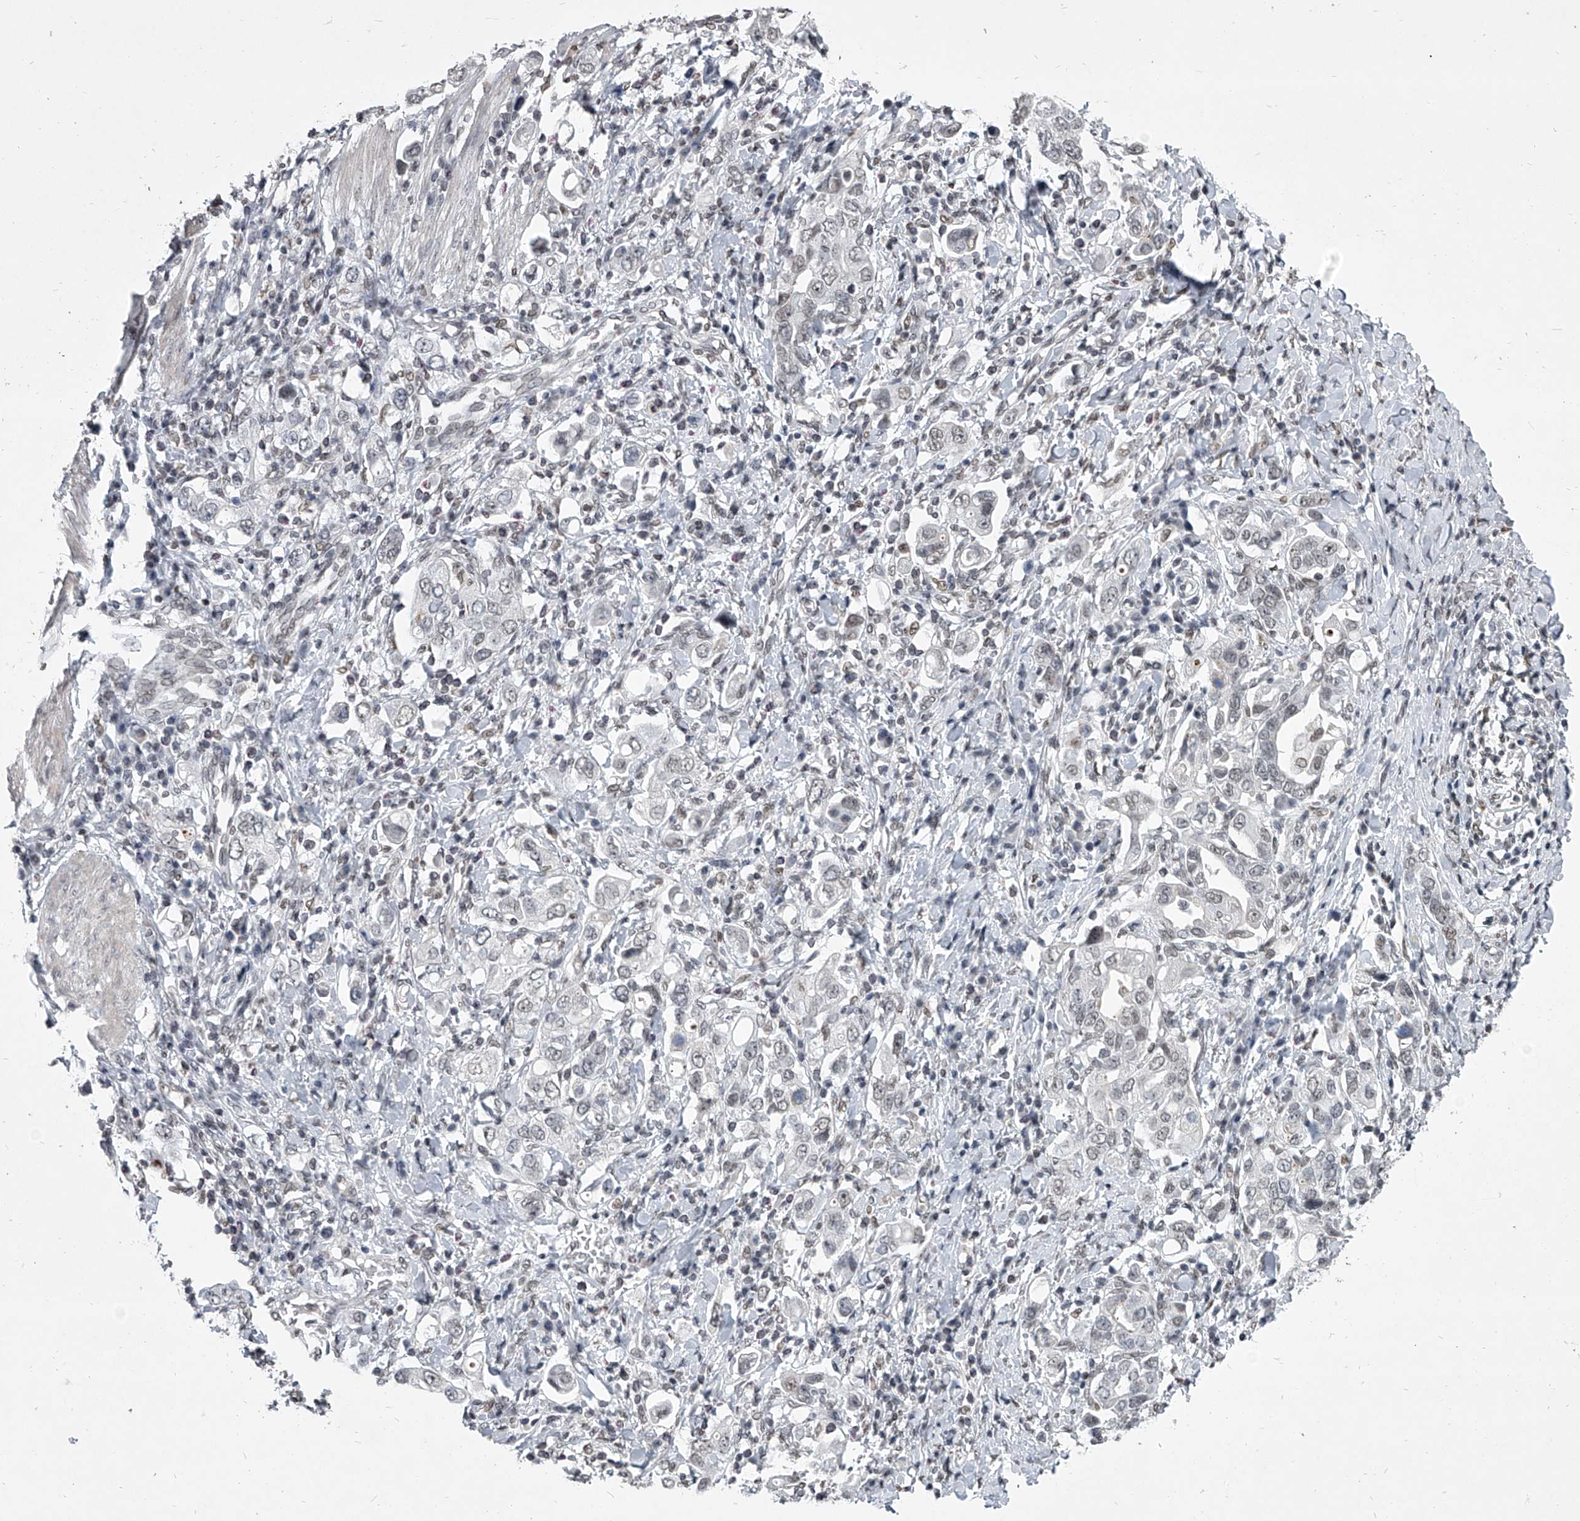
{"staining": {"intensity": "negative", "quantity": "none", "location": "none"}, "tissue": "stomach cancer", "cell_type": "Tumor cells", "image_type": "cancer", "snomed": [{"axis": "morphology", "description": "Adenocarcinoma, NOS"}, {"axis": "topography", "description": "Stomach, upper"}], "caption": "The immunohistochemistry micrograph has no significant staining in tumor cells of stomach cancer tissue.", "gene": "PPIL4", "patient": {"sex": "male", "age": 62}}